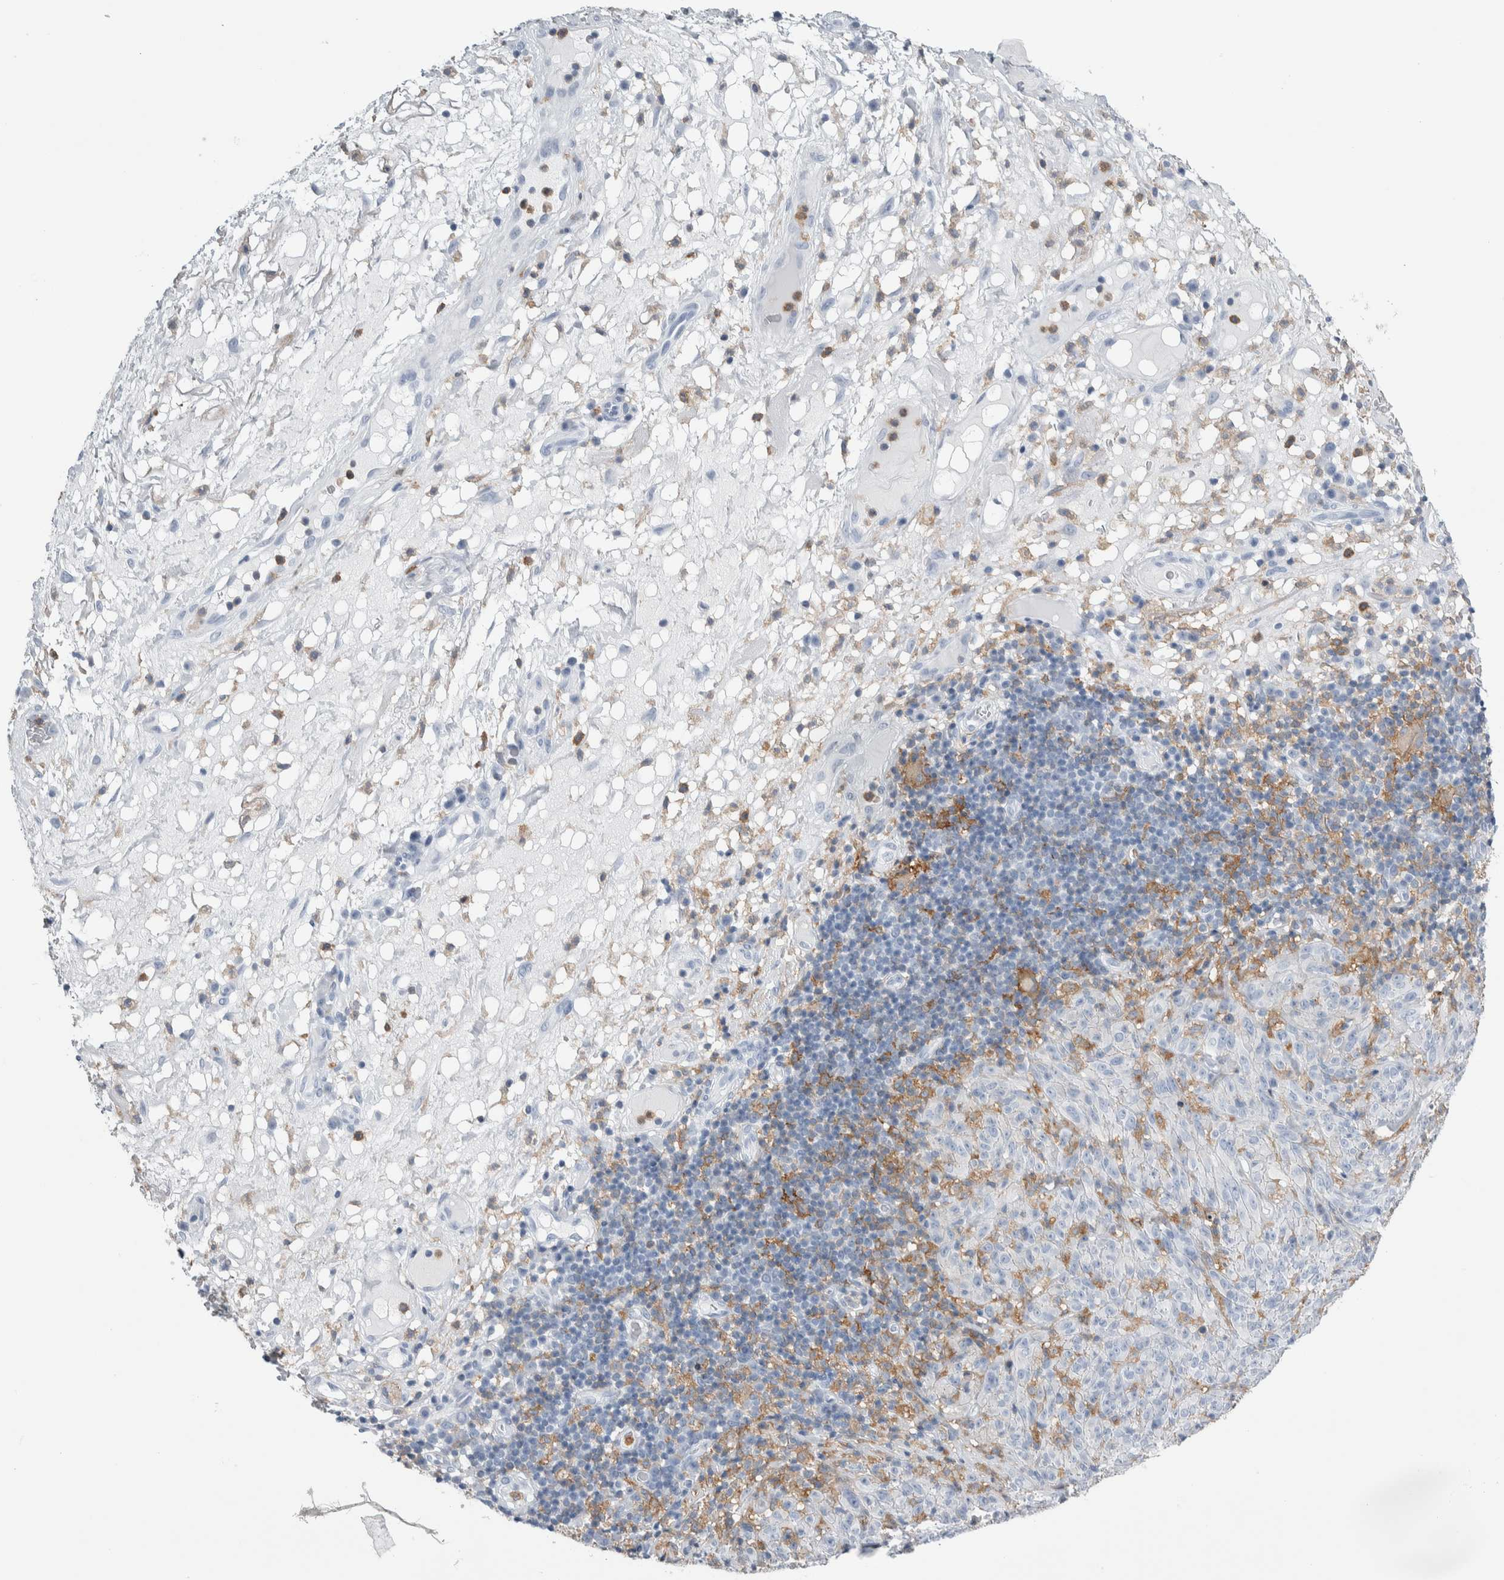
{"staining": {"intensity": "negative", "quantity": "none", "location": "none"}, "tissue": "melanoma", "cell_type": "Tumor cells", "image_type": "cancer", "snomed": [{"axis": "morphology", "description": "Malignant melanoma, NOS"}, {"axis": "topography", "description": "Skin of head"}], "caption": "The image exhibits no staining of tumor cells in malignant melanoma.", "gene": "SKAP2", "patient": {"sex": "male", "age": 96}}